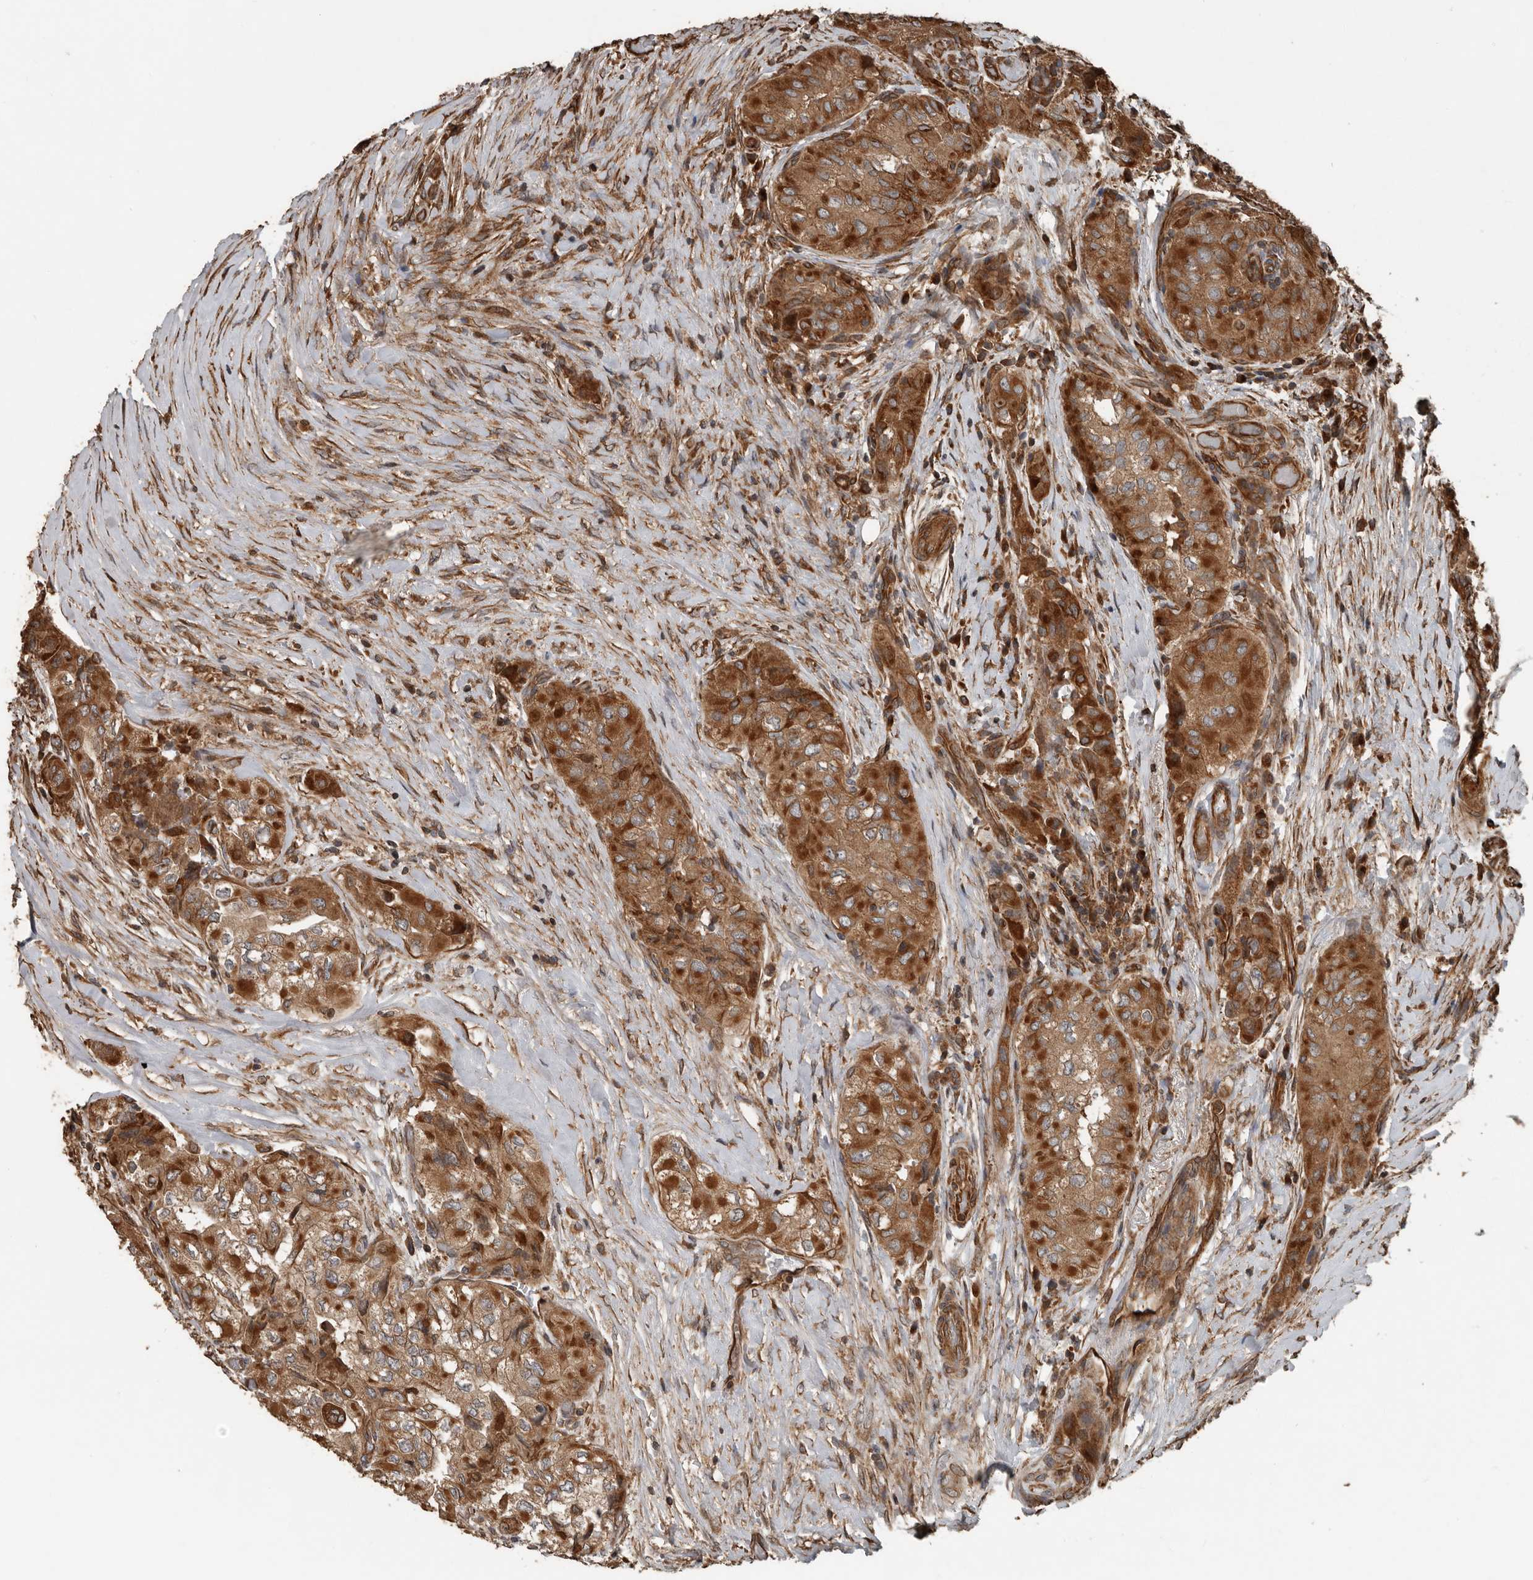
{"staining": {"intensity": "strong", "quantity": ">75%", "location": "cytoplasmic/membranous"}, "tissue": "thyroid cancer", "cell_type": "Tumor cells", "image_type": "cancer", "snomed": [{"axis": "morphology", "description": "Papillary adenocarcinoma, NOS"}, {"axis": "topography", "description": "Thyroid gland"}], "caption": "Immunohistochemistry photomicrograph of human thyroid cancer stained for a protein (brown), which shows high levels of strong cytoplasmic/membranous expression in about >75% of tumor cells.", "gene": "YOD1", "patient": {"sex": "female", "age": 59}}